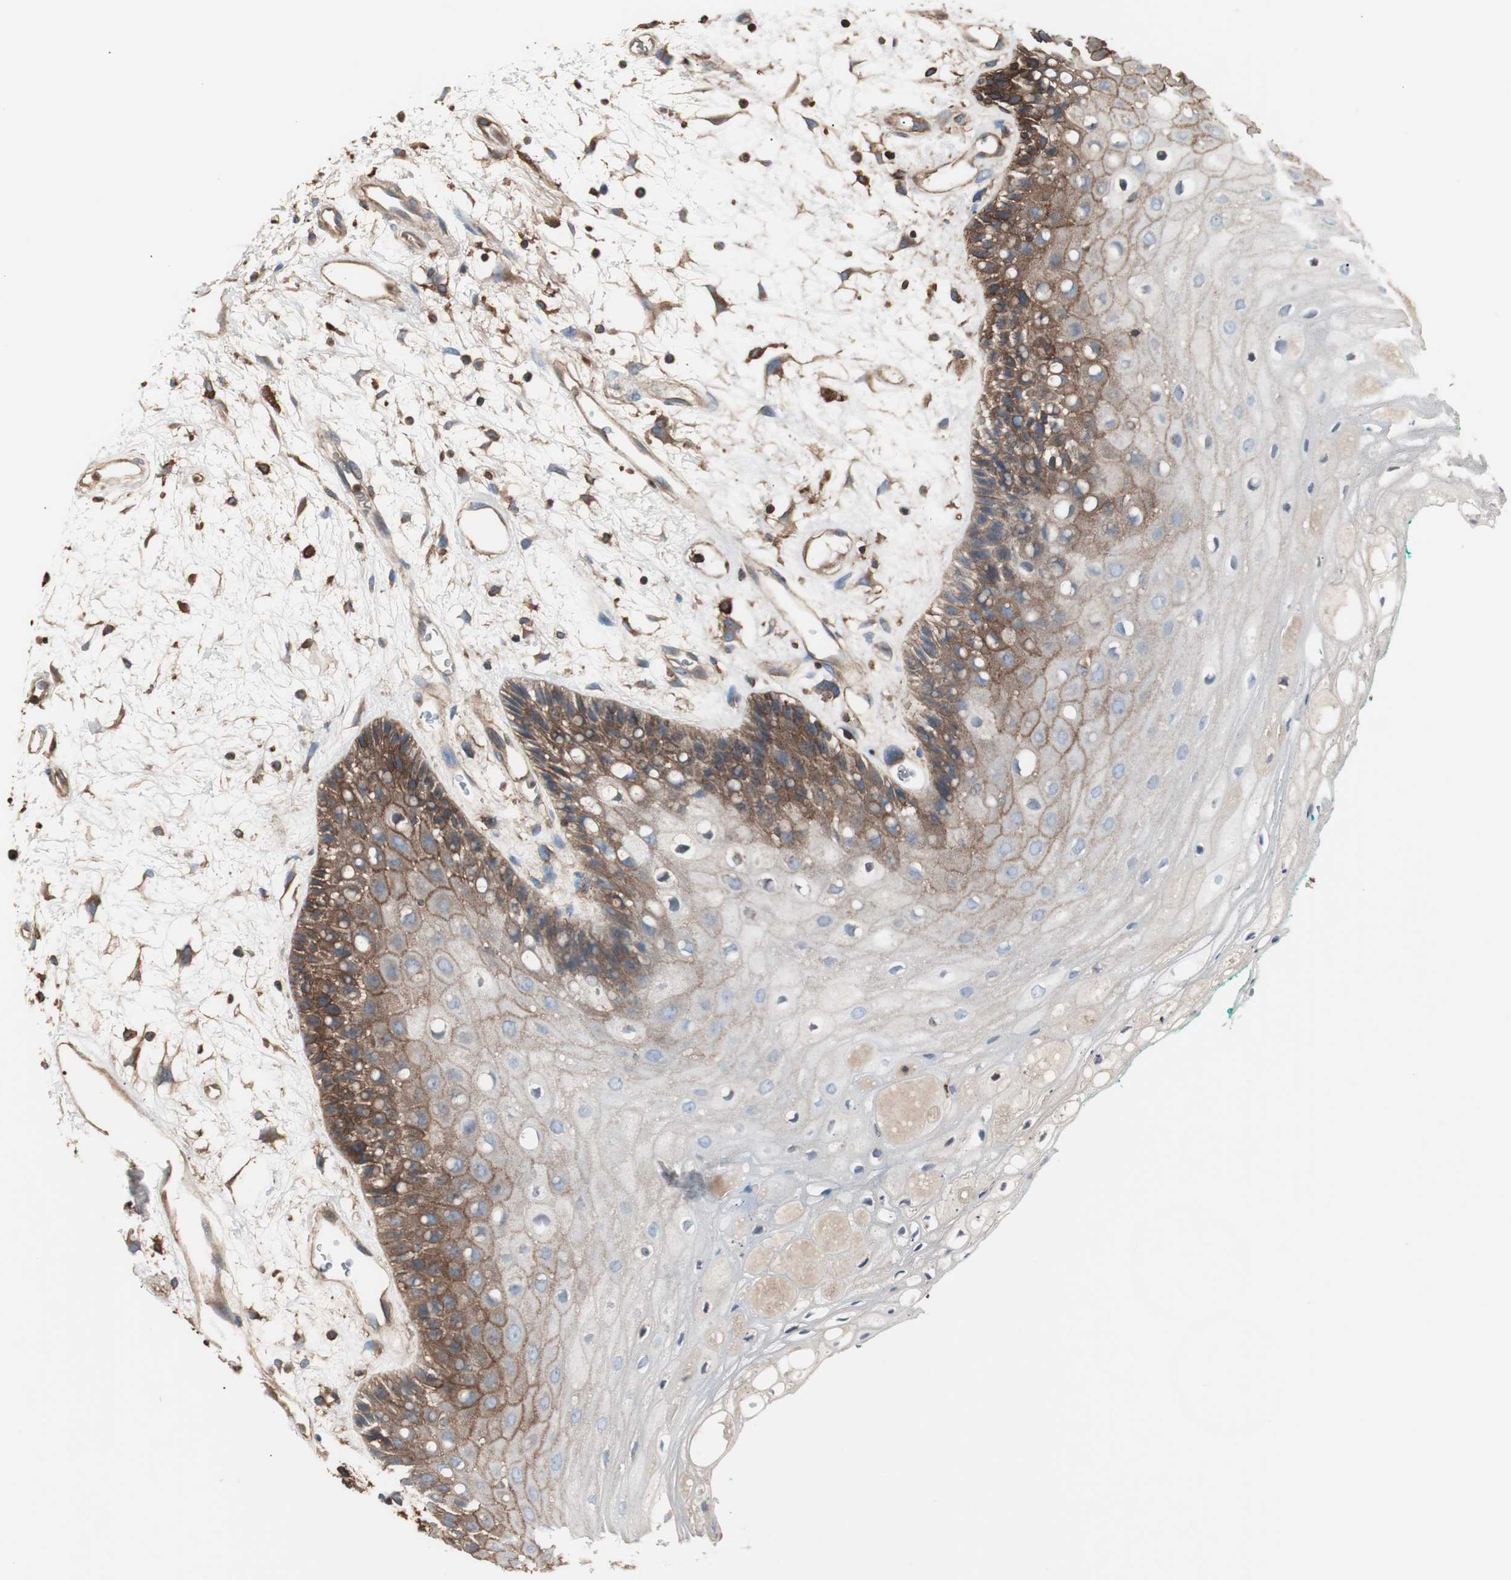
{"staining": {"intensity": "strong", "quantity": "25%-75%", "location": "cytoplasmic/membranous"}, "tissue": "oral mucosa", "cell_type": "Squamous epithelial cells", "image_type": "normal", "snomed": [{"axis": "morphology", "description": "Normal tissue, NOS"}, {"axis": "morphology", "description": "Squamous cell carcinoma, NOS"}, {"axis": "topography", "description": "Skeletal muscle"}, {"axis": "topography", "description": "Oral tissue"}, {"axis": "topography", "description": "Head-Neck"}], "caption": "A high amount of strong cytoplasmic/membranous expression is appreciated in about 25%-75% of squamous epithelial cells in benign oral mucosa.", "gene": "B2M", "patient": {"sex": "female", "age": 84}}